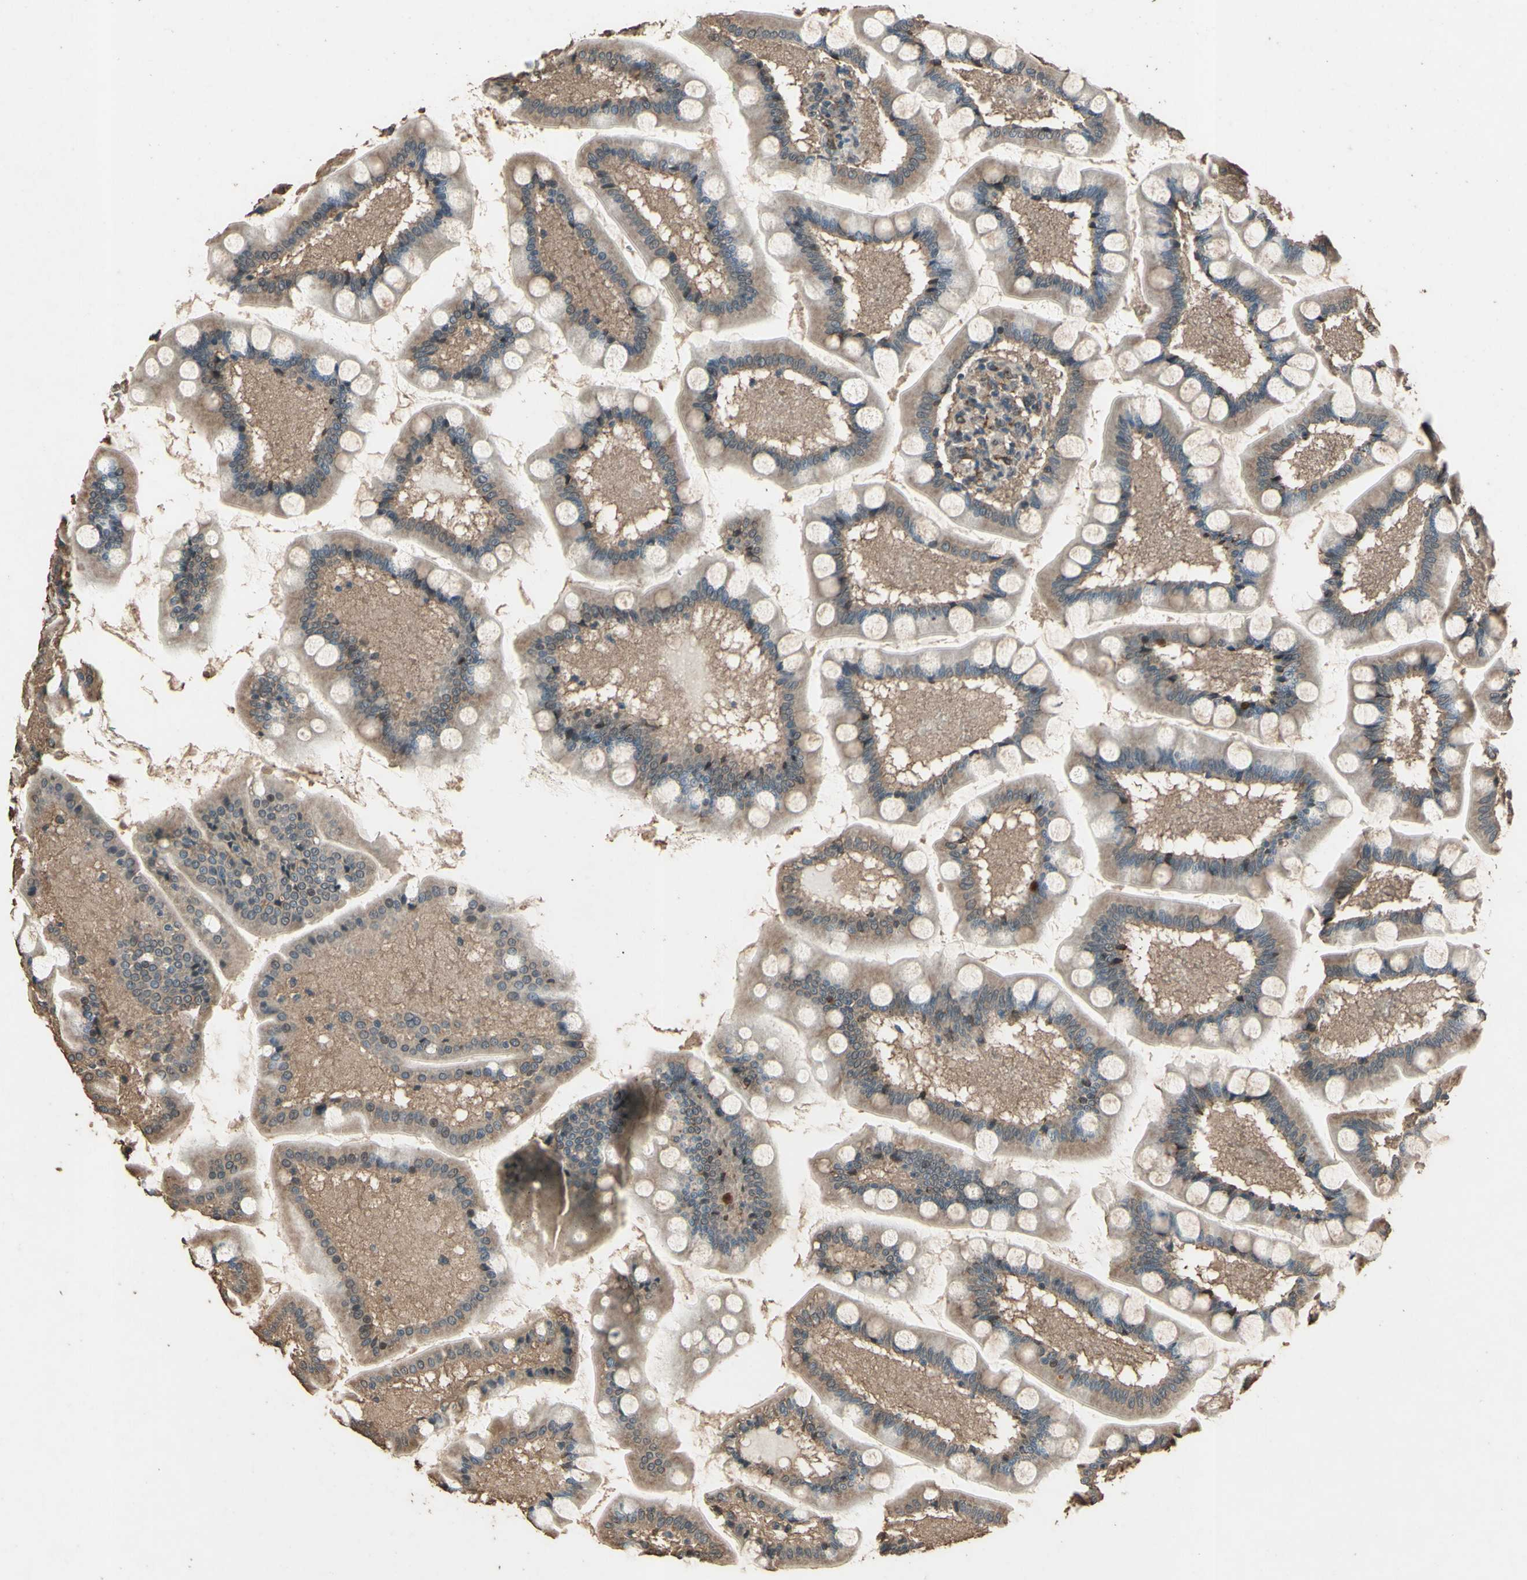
{"staining": {"intensity": "moderate", "quantity": ">75%", "location": "cytoplasmic/membranous"}, "tissue": "small intestine", "cell_type": "Glandular cells", "image_type": "normal", "snomed": [{"axis": "morphology", "description": "Normal tissue, NOS"}, {"axis": "topography", "description": "Small intestine"}], "caption": "DAB immunohistochemical staining of benign human small intestine reveals moderate cytoplasmic/membranous protein staining in approximately >75% of glandular cells. (Stains: DAB (3,3'-diaminobenzidine) in brown, nuclei in blue, Microscopy: brightfield microscopy at high magnification).", "gene": "TSPO", "patient": {"sex": "male", "age": 41}}